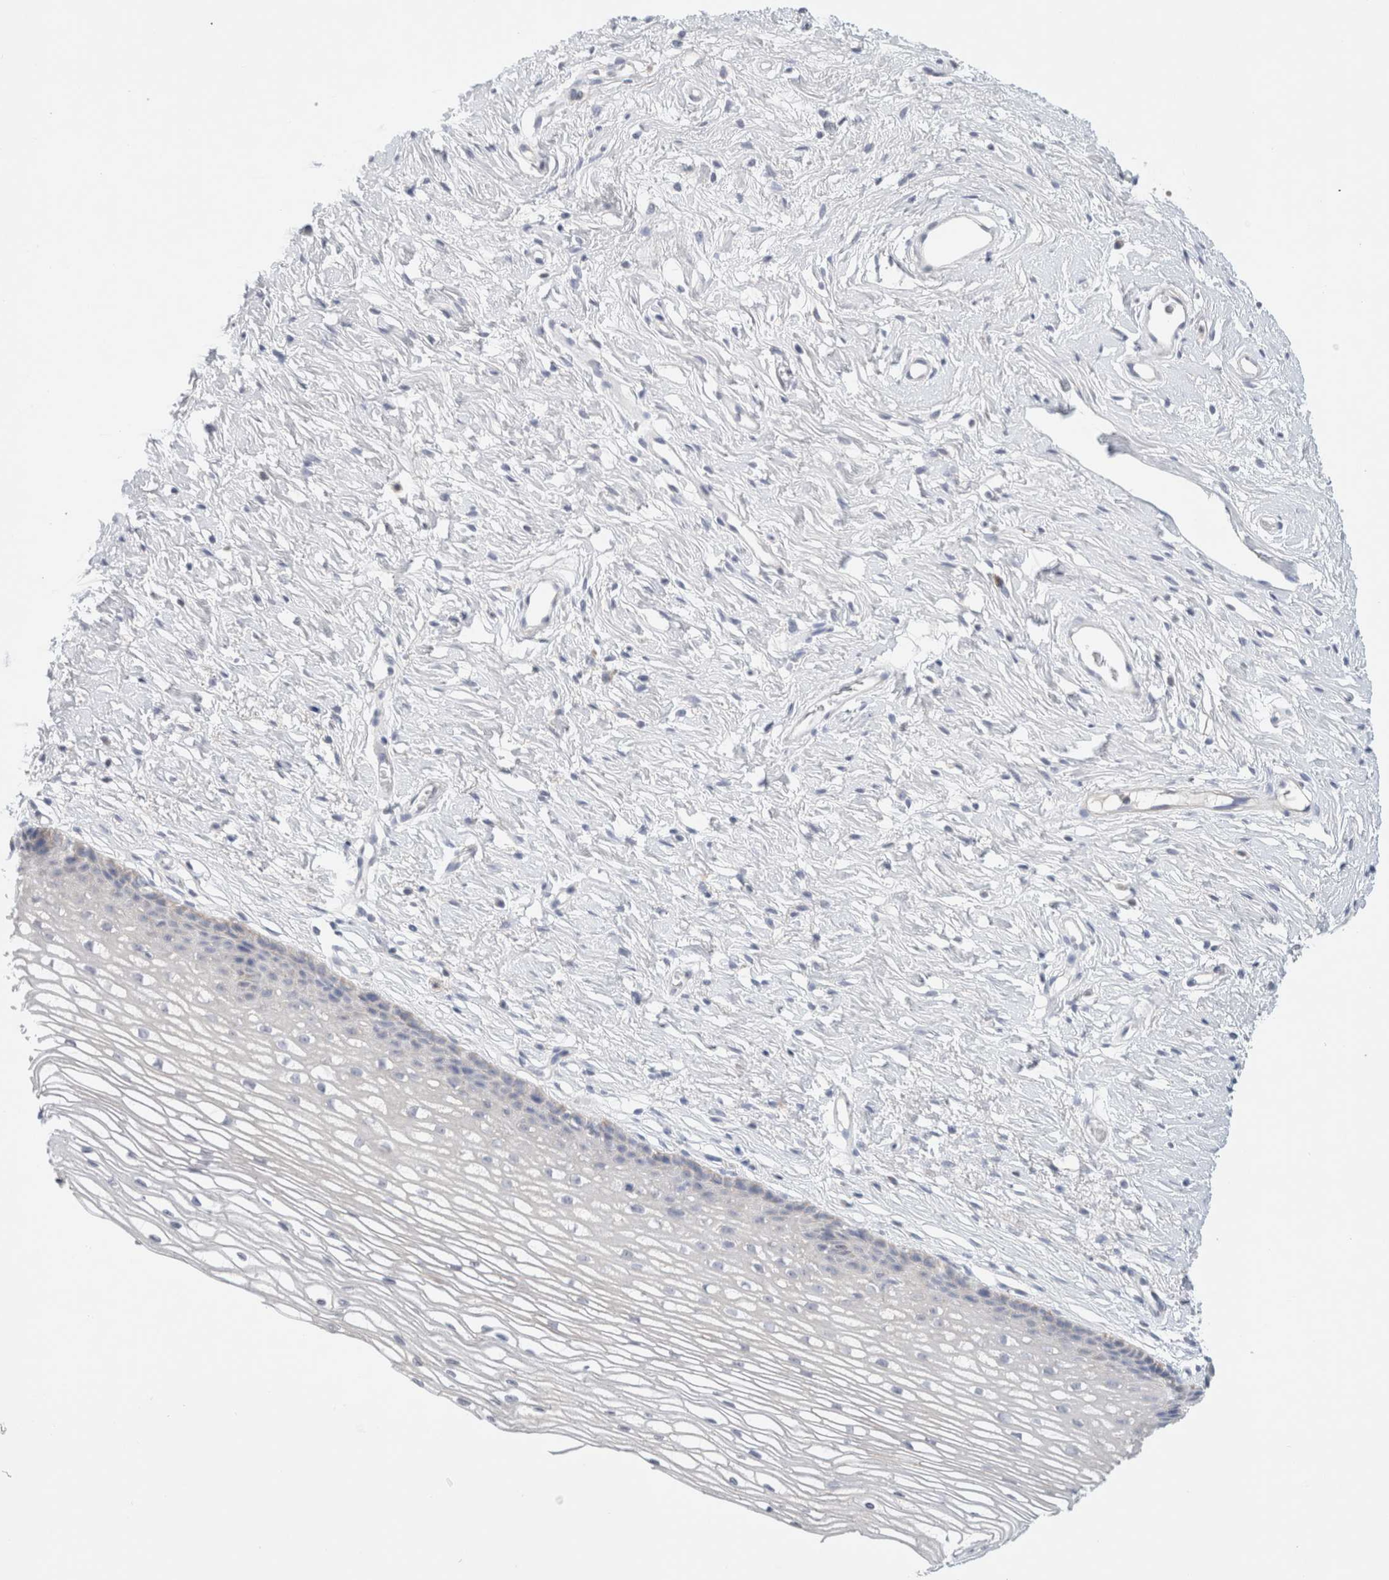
{"staining": {"intensity": "negative", "quantity": "none", "location": "none"}, "tissue": "cervix", "cell_type": "Glandular cells", "image_type": "normal", "snomed": [{"axis": "morphology", "description": "Normal tissue, NOS"}, {"axis": "topography", "description": "Cervix"}], "caption": "Immunohistochemistry image of benign cervix: human cervix stained with DAB reveals no significant protein positivity in glandular cells.", "gene": "HEXD", "patient": {"sex": "female", "age": 77}}